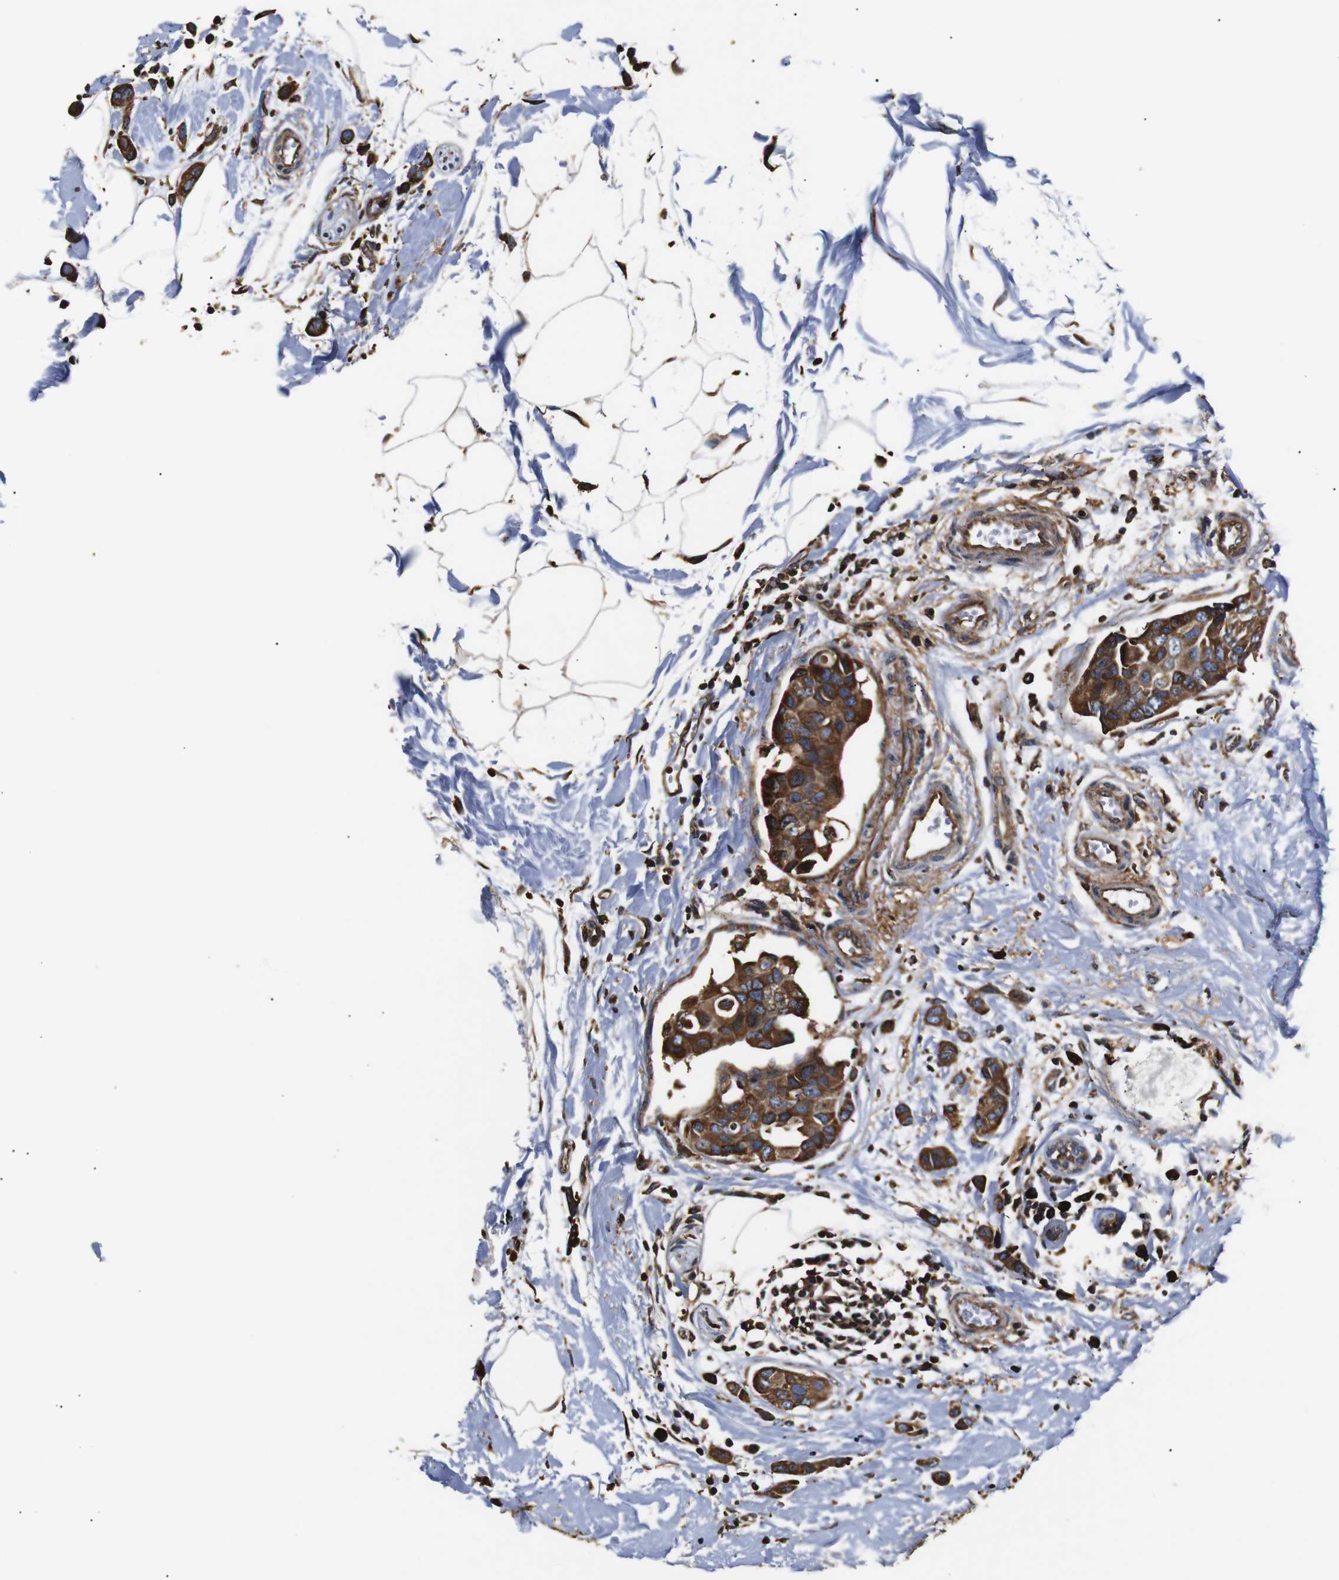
{"staining": {"intensity": "moderate", "quantity": ">75%", "location": "cytoplasmic/membranous"}, "tissue": "breast cancer", "cell_type": "Tumor cells", "image_type": "cancer", "snomed": [{"axis": "morphology", "description": "Normal tissue, NOS"}, {"axis": "morphology", "description": "Duct carcinoma"}, {"axis": "topography", "description": "Breast"}], "caption": "Moderate cytoplasmic/membranous protein expression is present in about >75% of tumor cells in breast cancer (intraductal carcinoma).", "gene": "HHIP", "patient": {"sex": "female", "age": 50}}